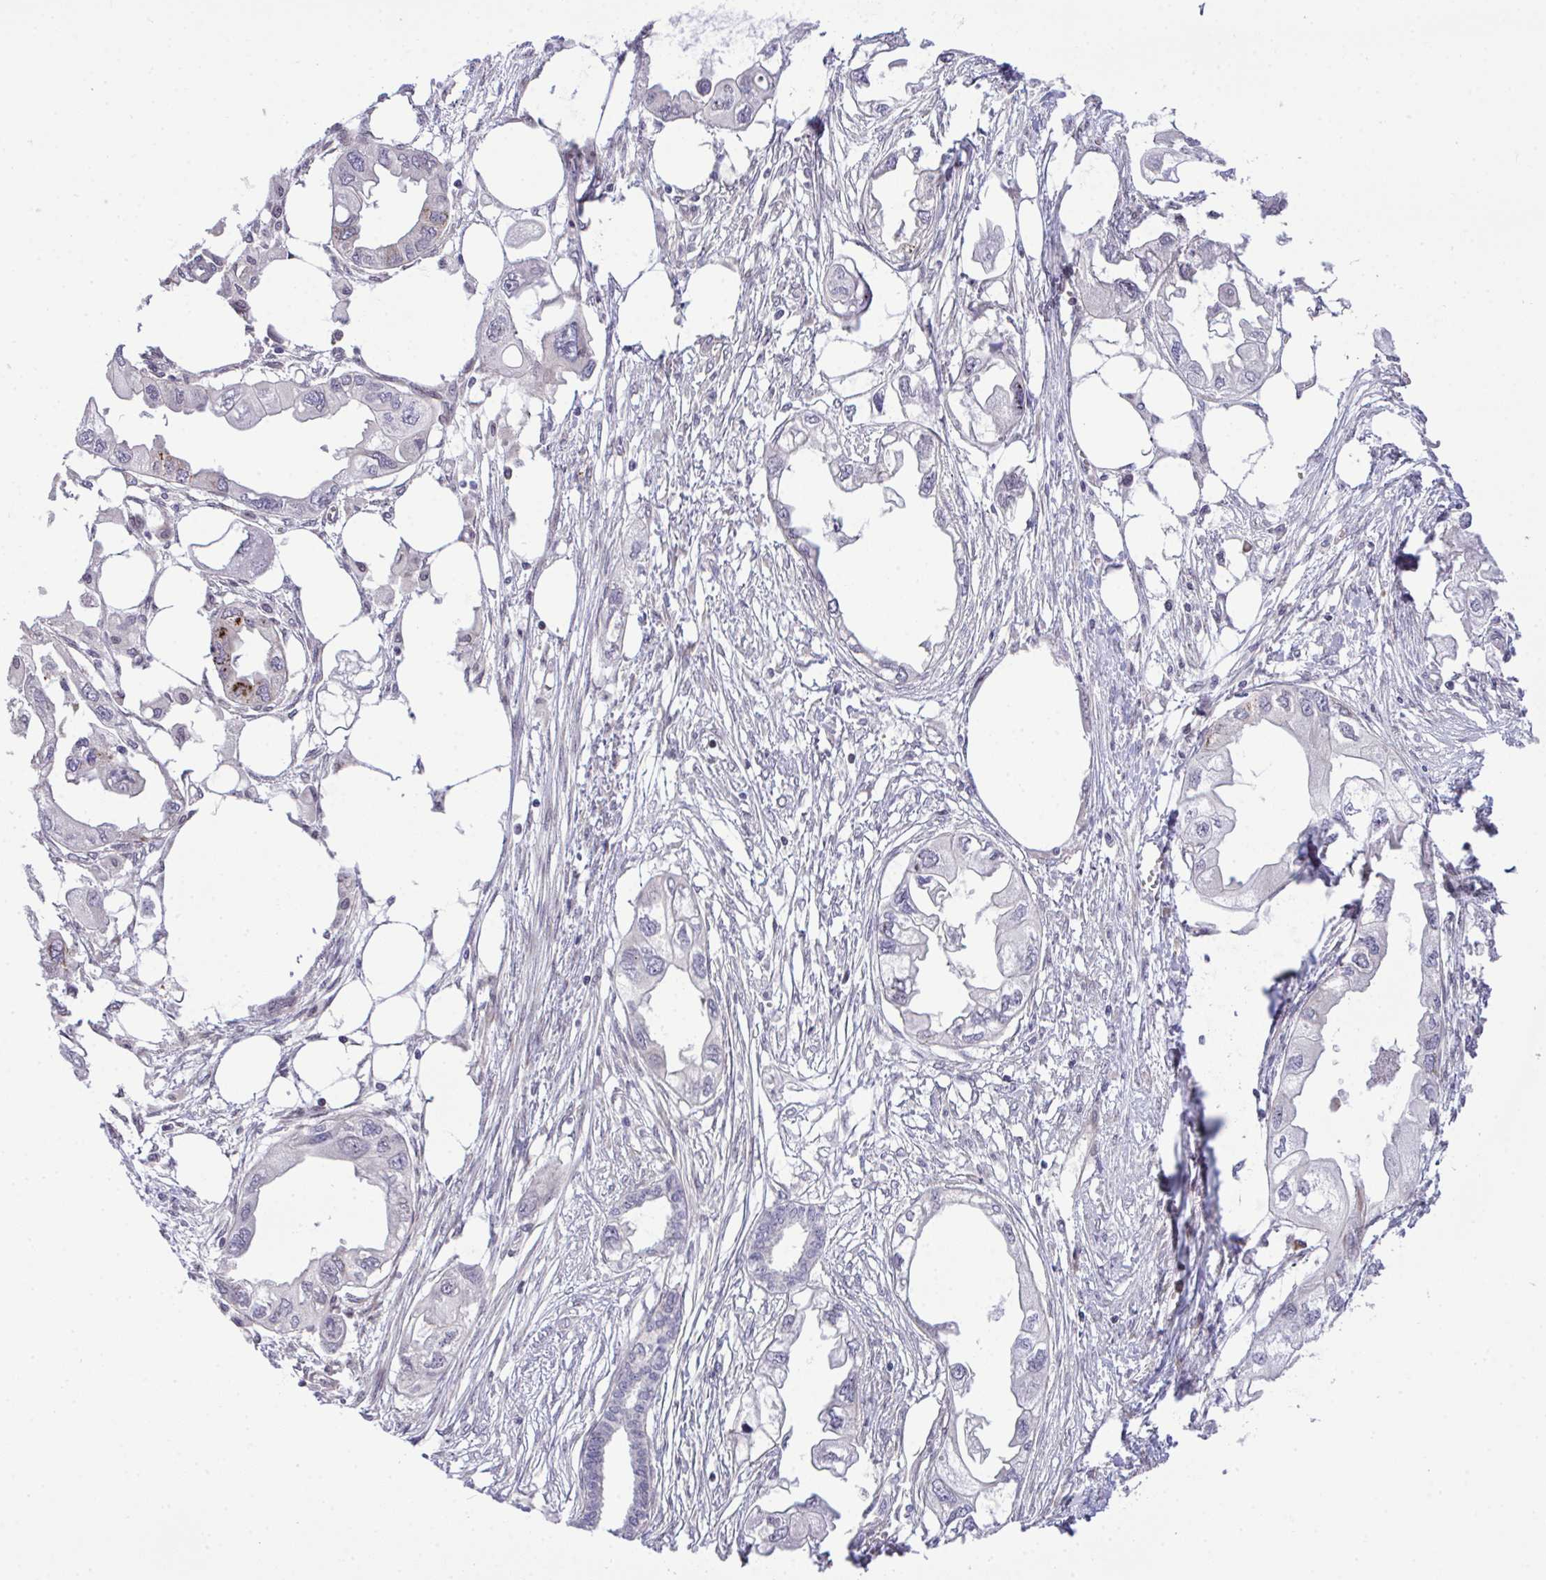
{"staining": {"intensity": "negative", "quantity": "none", "location": "none"}, "tissue": "endometrial cancer", "cell_type": "Tumor cells", "image_type": "cancer", "snomed": [{"axis": "morphology", "description": "Adenocarcinoma, NOS"}, {"axis": "morphology", "description": "Adenocarcinoma, metastatic, NOS"}, {"axis": "topography", "description": "Adipose tissue"}, {"axis": "topography", "description": "Endometrium"}], "caption": "Immunohistochemistry (IHC) of endometrial cancer (metastatic adenocarcinoma) exhibits no positivity in tumor cells. (DAB (3,3'-diaminobenzidine) immunohistochemistry (IHC) with hematoxylin counter stain).", "gene": "CASTOR2", "patient": {"sex": "female", "age": 67}}